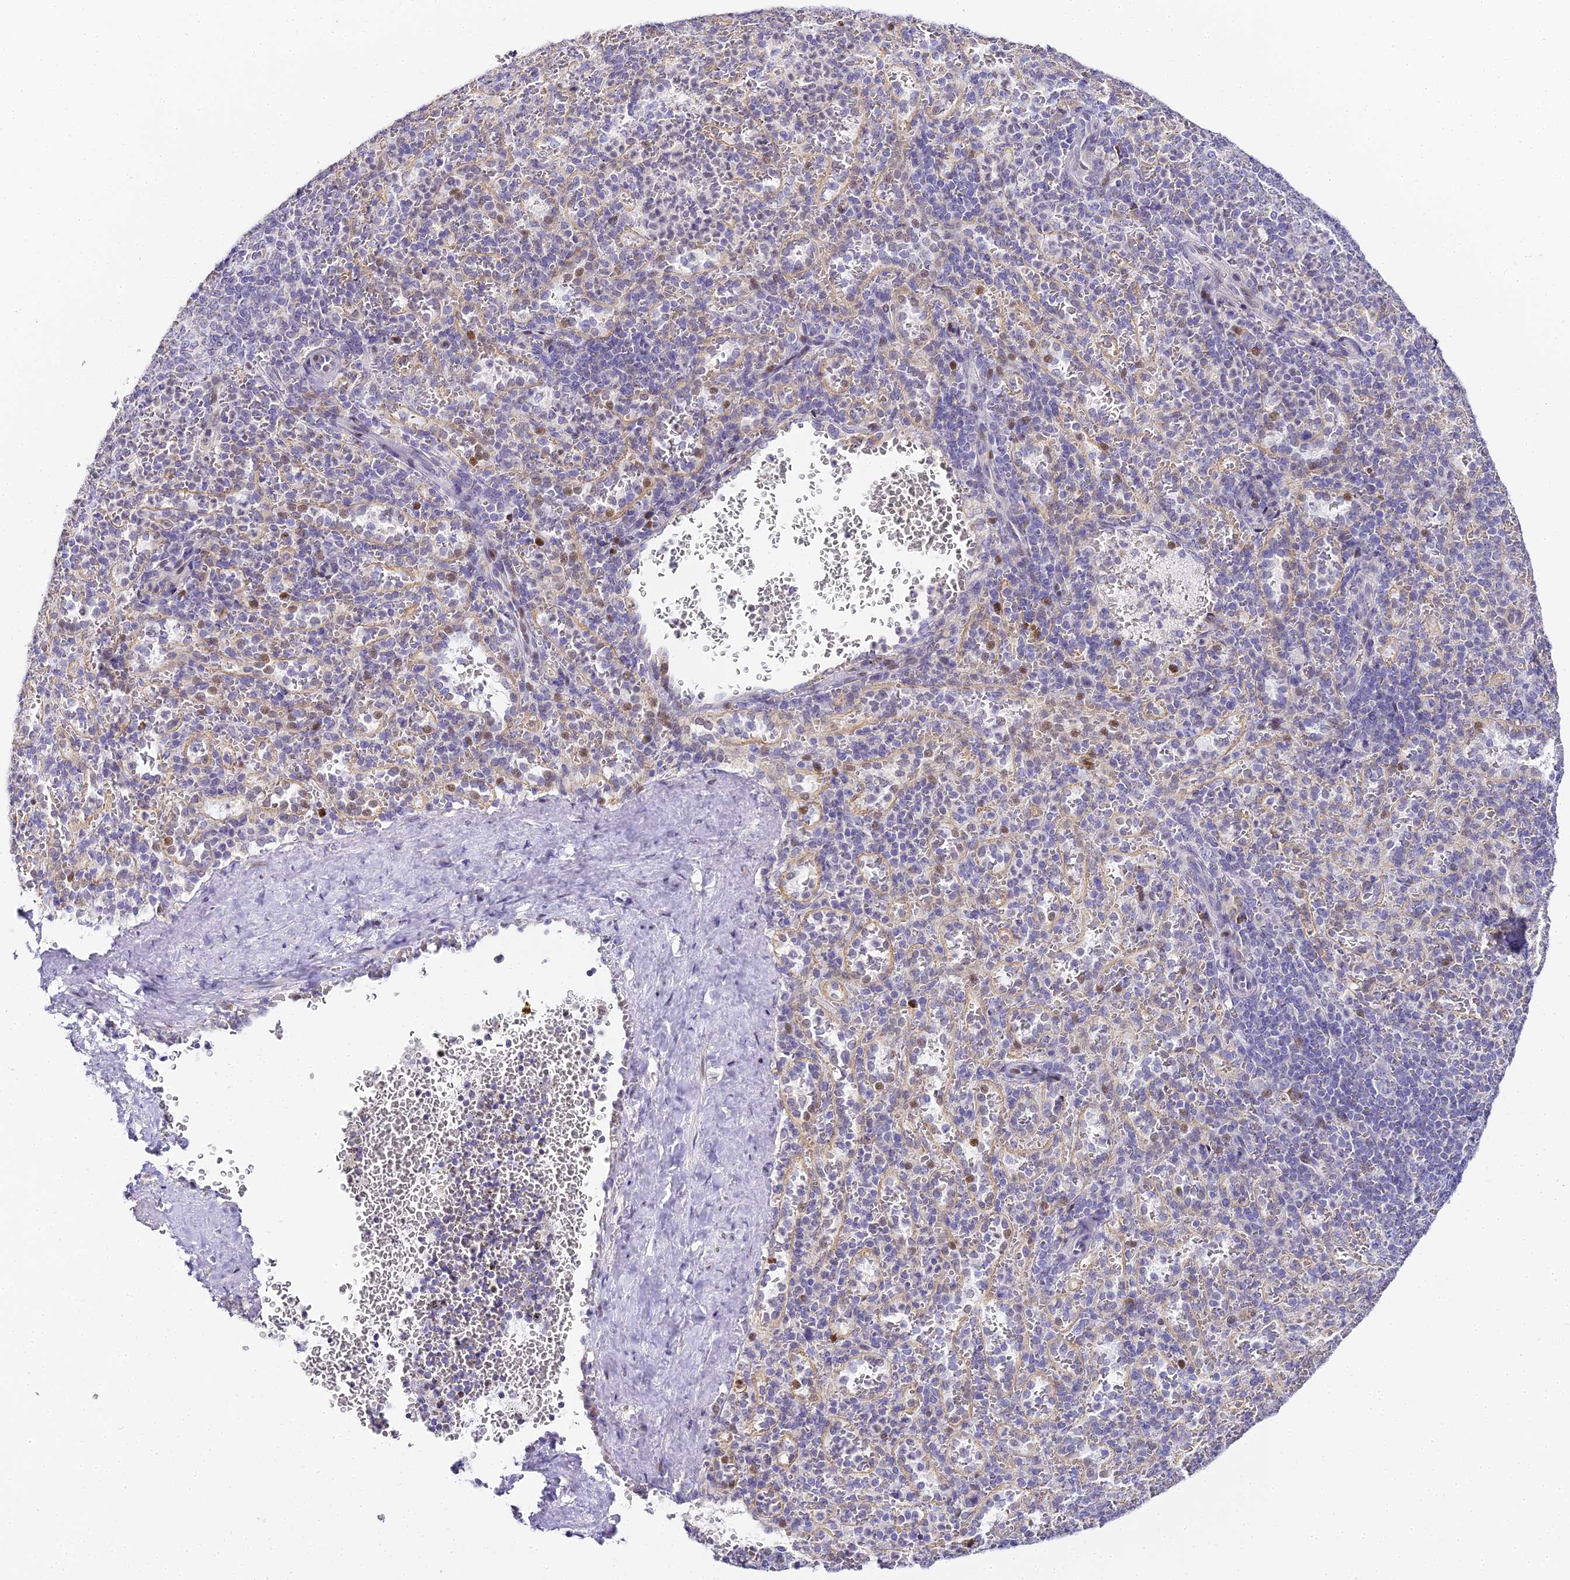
{"staining": {"intensity": "moderate", "quantity": "<25%", "location": "nuclear"}, "tissue": "spleen", "cell_type": "Cells in red pulp", "image_type": "normal", "snomed": [{"axis": "morphology", "description": "Normal tissue, NOS"}, {"axis": "topography", "description": "Spleen"}], "caption": "Immunohistochemistry (DAB) staining of unremarkable human spleen displays moderate nuclear protein staining in approximately <25% of cells in red pulp.", "gene": "SERP1", "patient": {"sex": "female", "age": 21}}